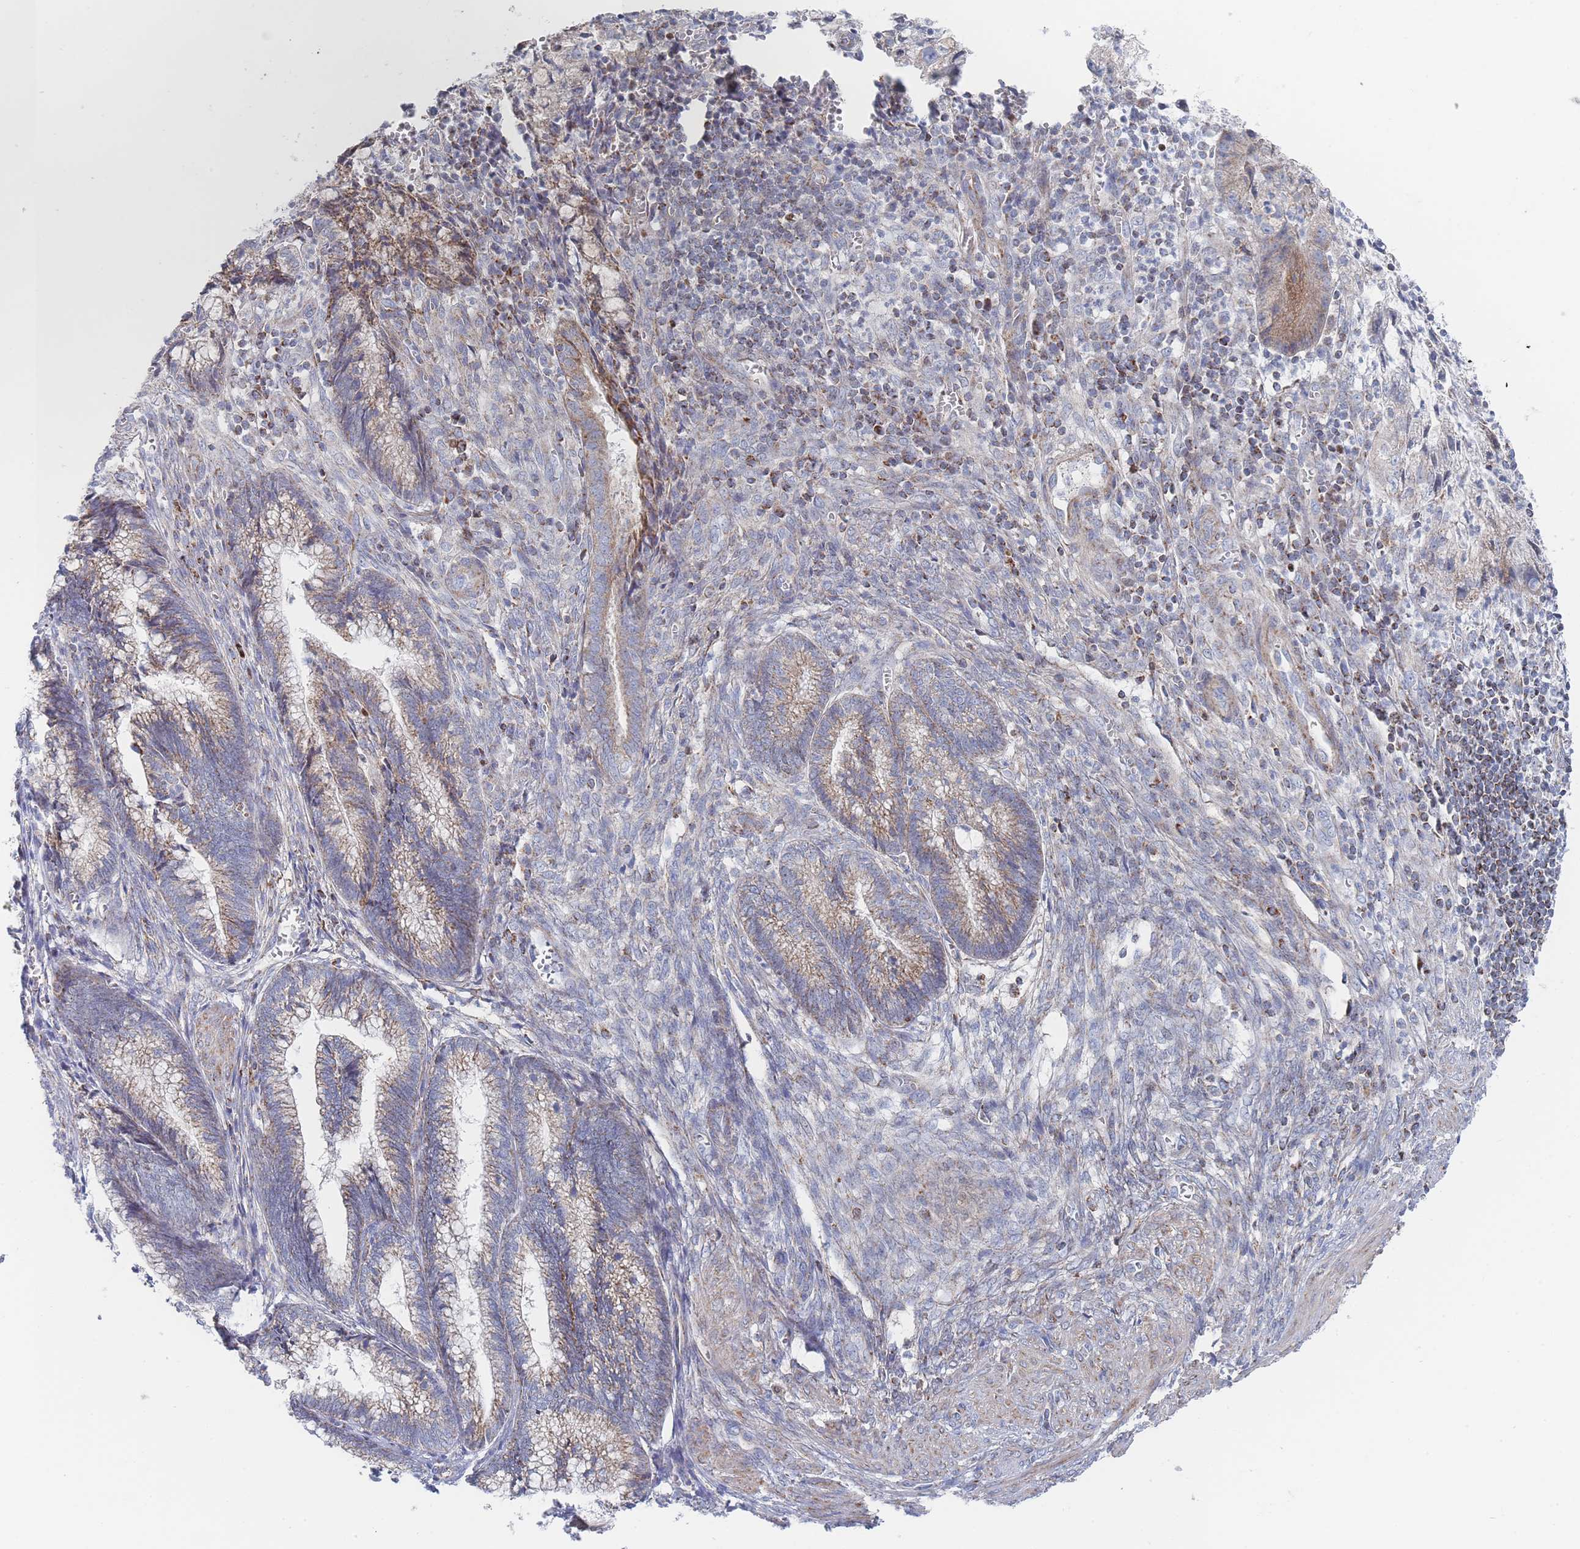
{"staining": {"intensity": "moderate", "quantity": "<25%", "location": "cytoplasmic/membranous"}, "tissue": "cervical cancer", "cell_type": "Tumor cells", "image_type": "cancer", "snomed": [{"axis": "morphology", "description": "Adenocarcinoma, NOS"}, {"axis": "topography", "description": "Cervix"}], "caption": "IHC of human cervical cancer reveals low levels of moderate cytoplasmic/membranous expression in approximately <25% of tumor cells.", "gene": "IKZF4", "patient": {"sex": "female", "age": 44}}